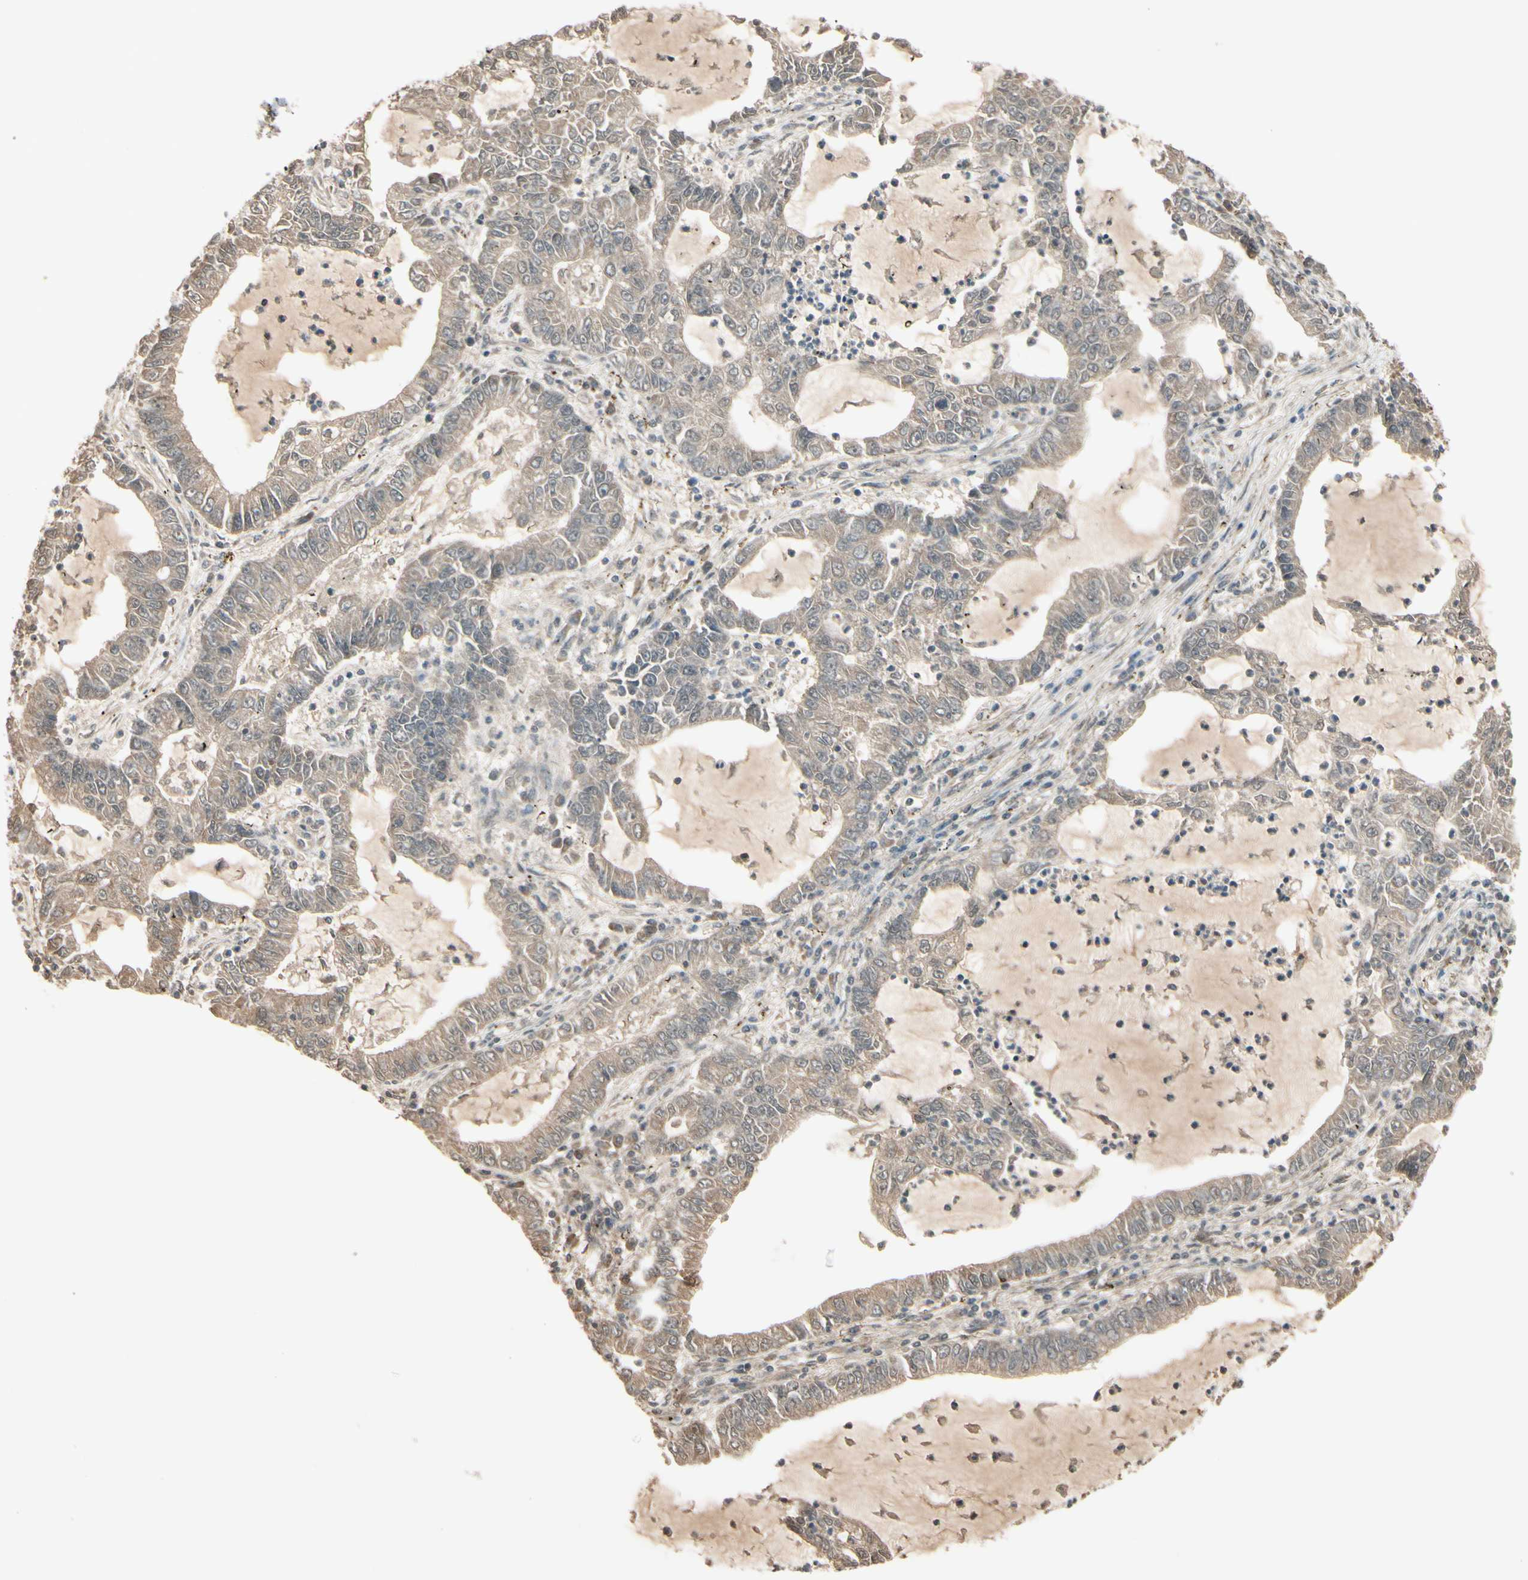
{"staining": {"intensity": "weak", "quantity": "<25%", "location": "cytoplasmic/membranous"}, "tissue": "lung cancer", "cell_type": "Tumor cells", "image_type": "cancer", "snomed": [{"axis": "morphology", "description": "Adenocarcinoma, NOS"}, {"axis": "topography", "description": "Lung"}], "caption": "The immunohistochemistry histopathology image has no significant positivity in tumor cells of lung adenocarcinoma tissue.", "gene": "FHDC1", "patient": {"sex": "female", "age": 51}}